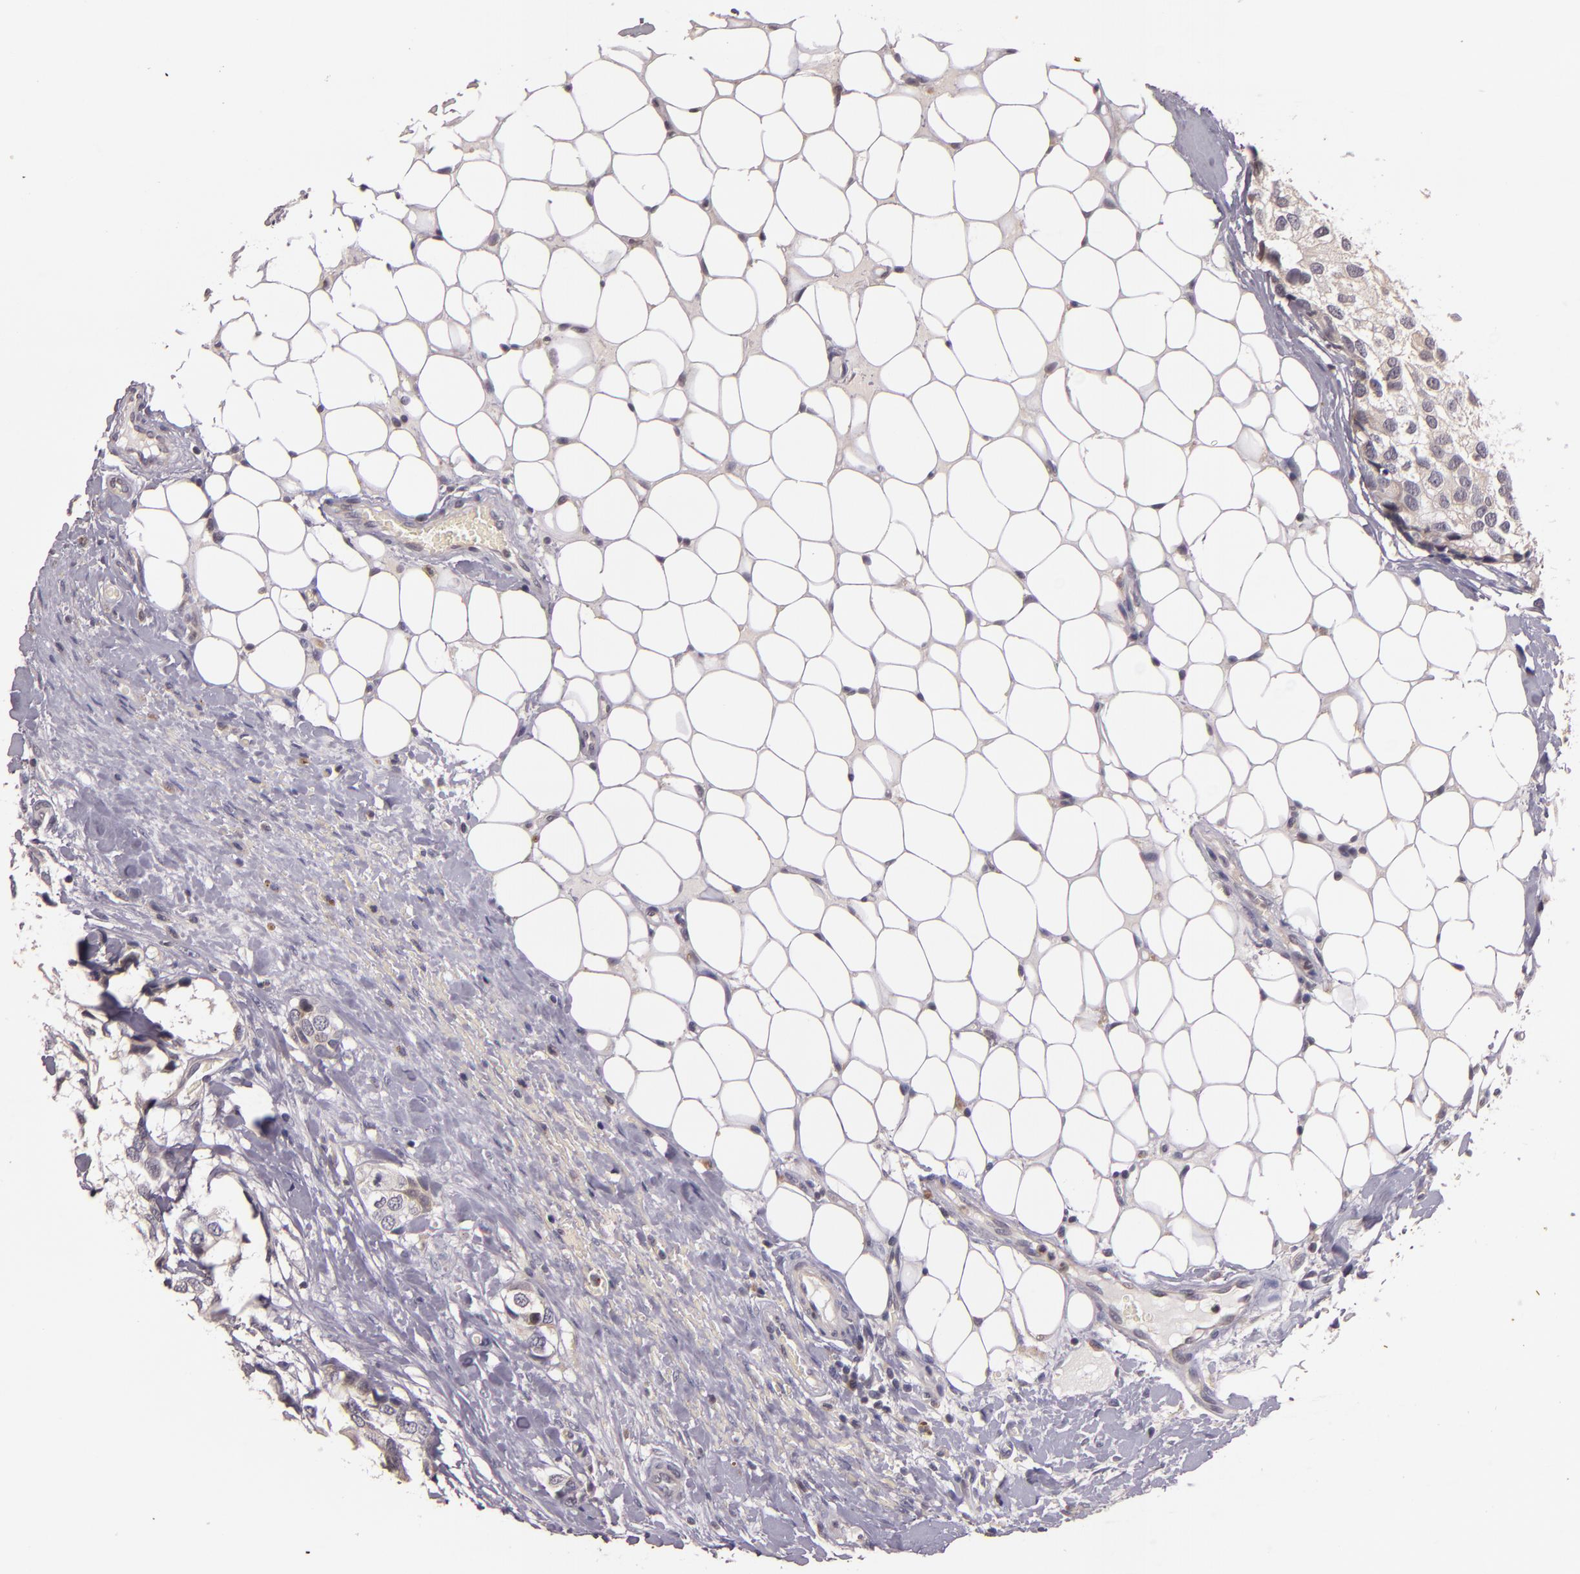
{"staining": {"intensity": "negative", "quantity": "none", "location": "none"}, "tissue": "breast cancer", "cell_type": "Tumor cells", "image_type": "cancer", "snomed": [{"axis": "morphology", "description": "Duct carcinoma"}, {"axis": "topography", "description": "Breast"}], "caption": "DAB (3,3'-diaminobenzidine) immunohistochemical staining of breast cancer demonstrates no significant staining in tumor cells. (Brightfield microscopy of DAB (3,3'-diaminobenzidine) immunohistochemistry (IHC) at high magnification).", "gene": "TFF1", "patient": {"sex": "female", "age": 68}}